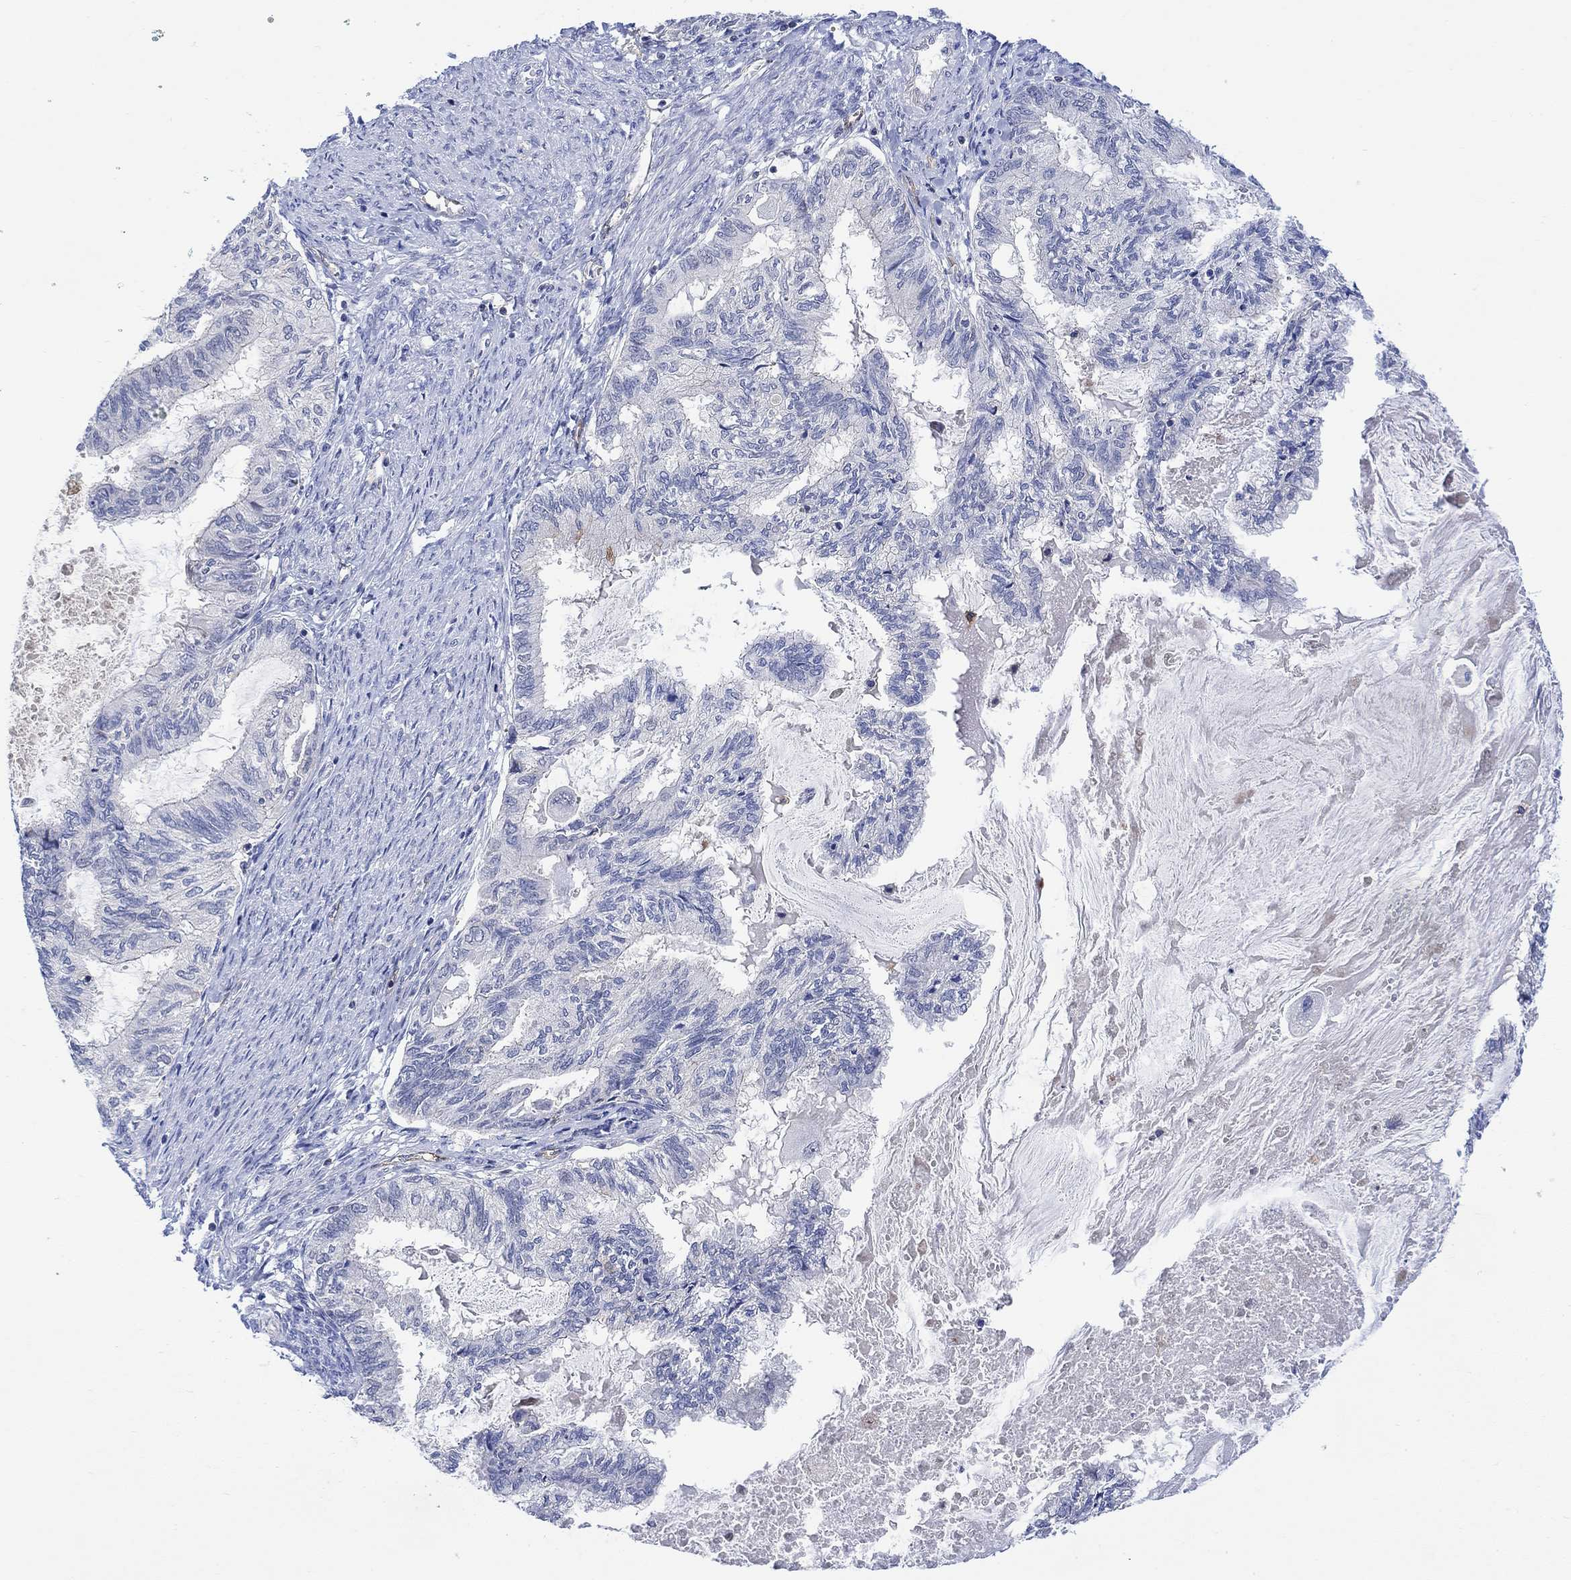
{"staining": {"intensity": "strong", "quantity": "<25%", "location": "cytoplasmic/membranous"}, "tissue": "endometrial cancer", "cell_type": "Tumor cells", "image_type": "cancer", "snomed": [{"axis": "morphology", "description": "Adenocarcinoma, NOS"}, {"axis": "topography", "description": "Endometrium"}], "caption": "The immunohistochemical stain highlights strong cytoplasmic/membranous positivity in tumor cells of adenocarcinoma (endometrial) tissue.", "gene": "ARSK", "patient": {"sex": "female", "age": 86}}